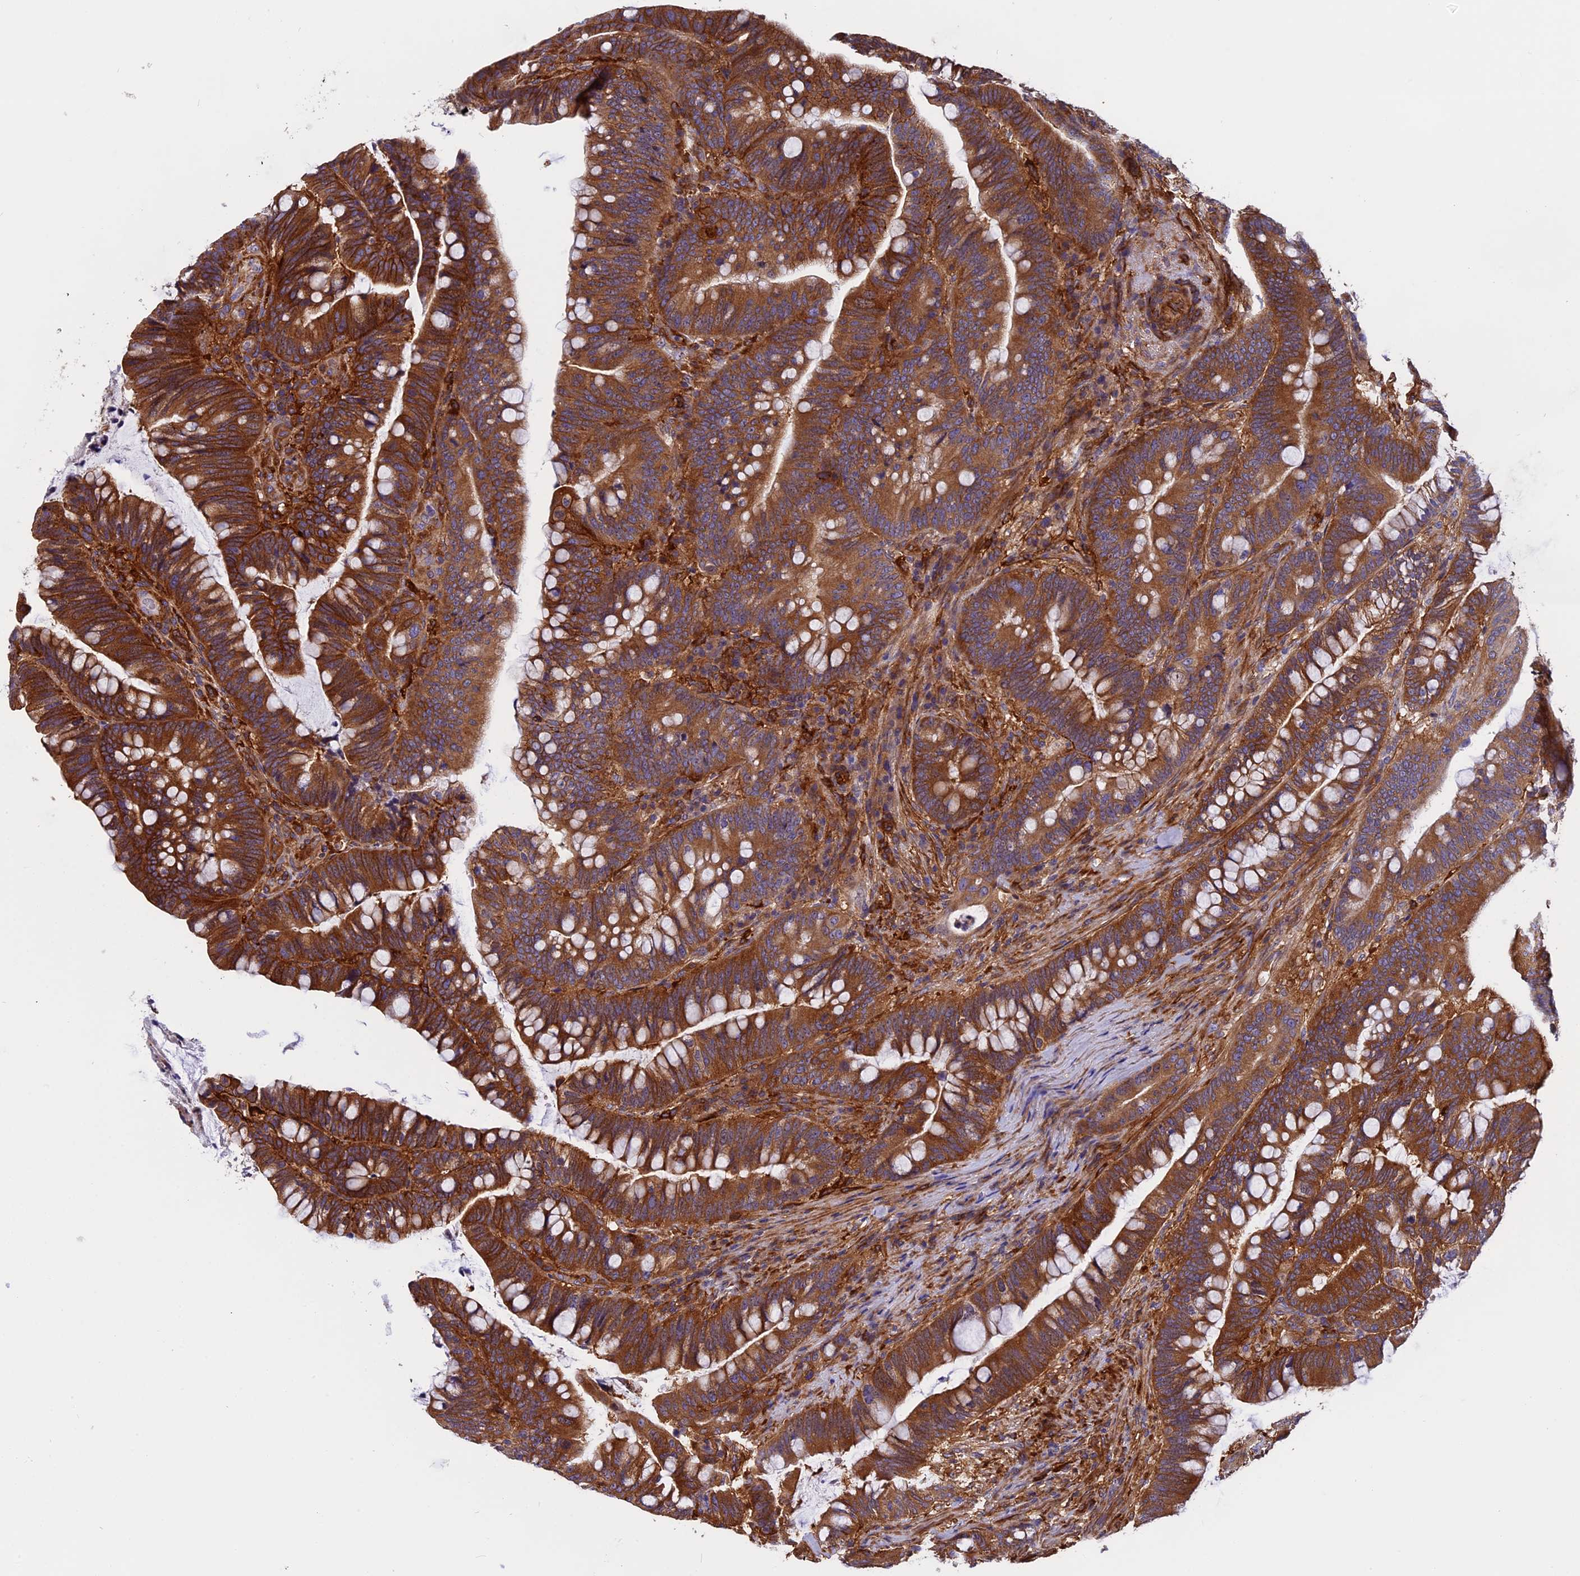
{"staining": {"intensity": "strong", "quantity": ">75%", "location": "cytoplasmic/membranous"}, "tissue": "colorectal cancer", "cell_type": "Tumor cells", "image_type": "cancer", "snomed": [{"axis": "morphology", "description": "Adenocarcinoma, NOS"}, {"axis": "topography", "description": "Colon"}], "caption": "There is high levels of strong cytoplasmic/membranous expression in tumor cells of adenocarcinoma (colorectal), as demonstrated by immunohistochemical staining (brown color).", "gene": "EHBP1L1", "patient": {"sex": "female", "age": 66}}